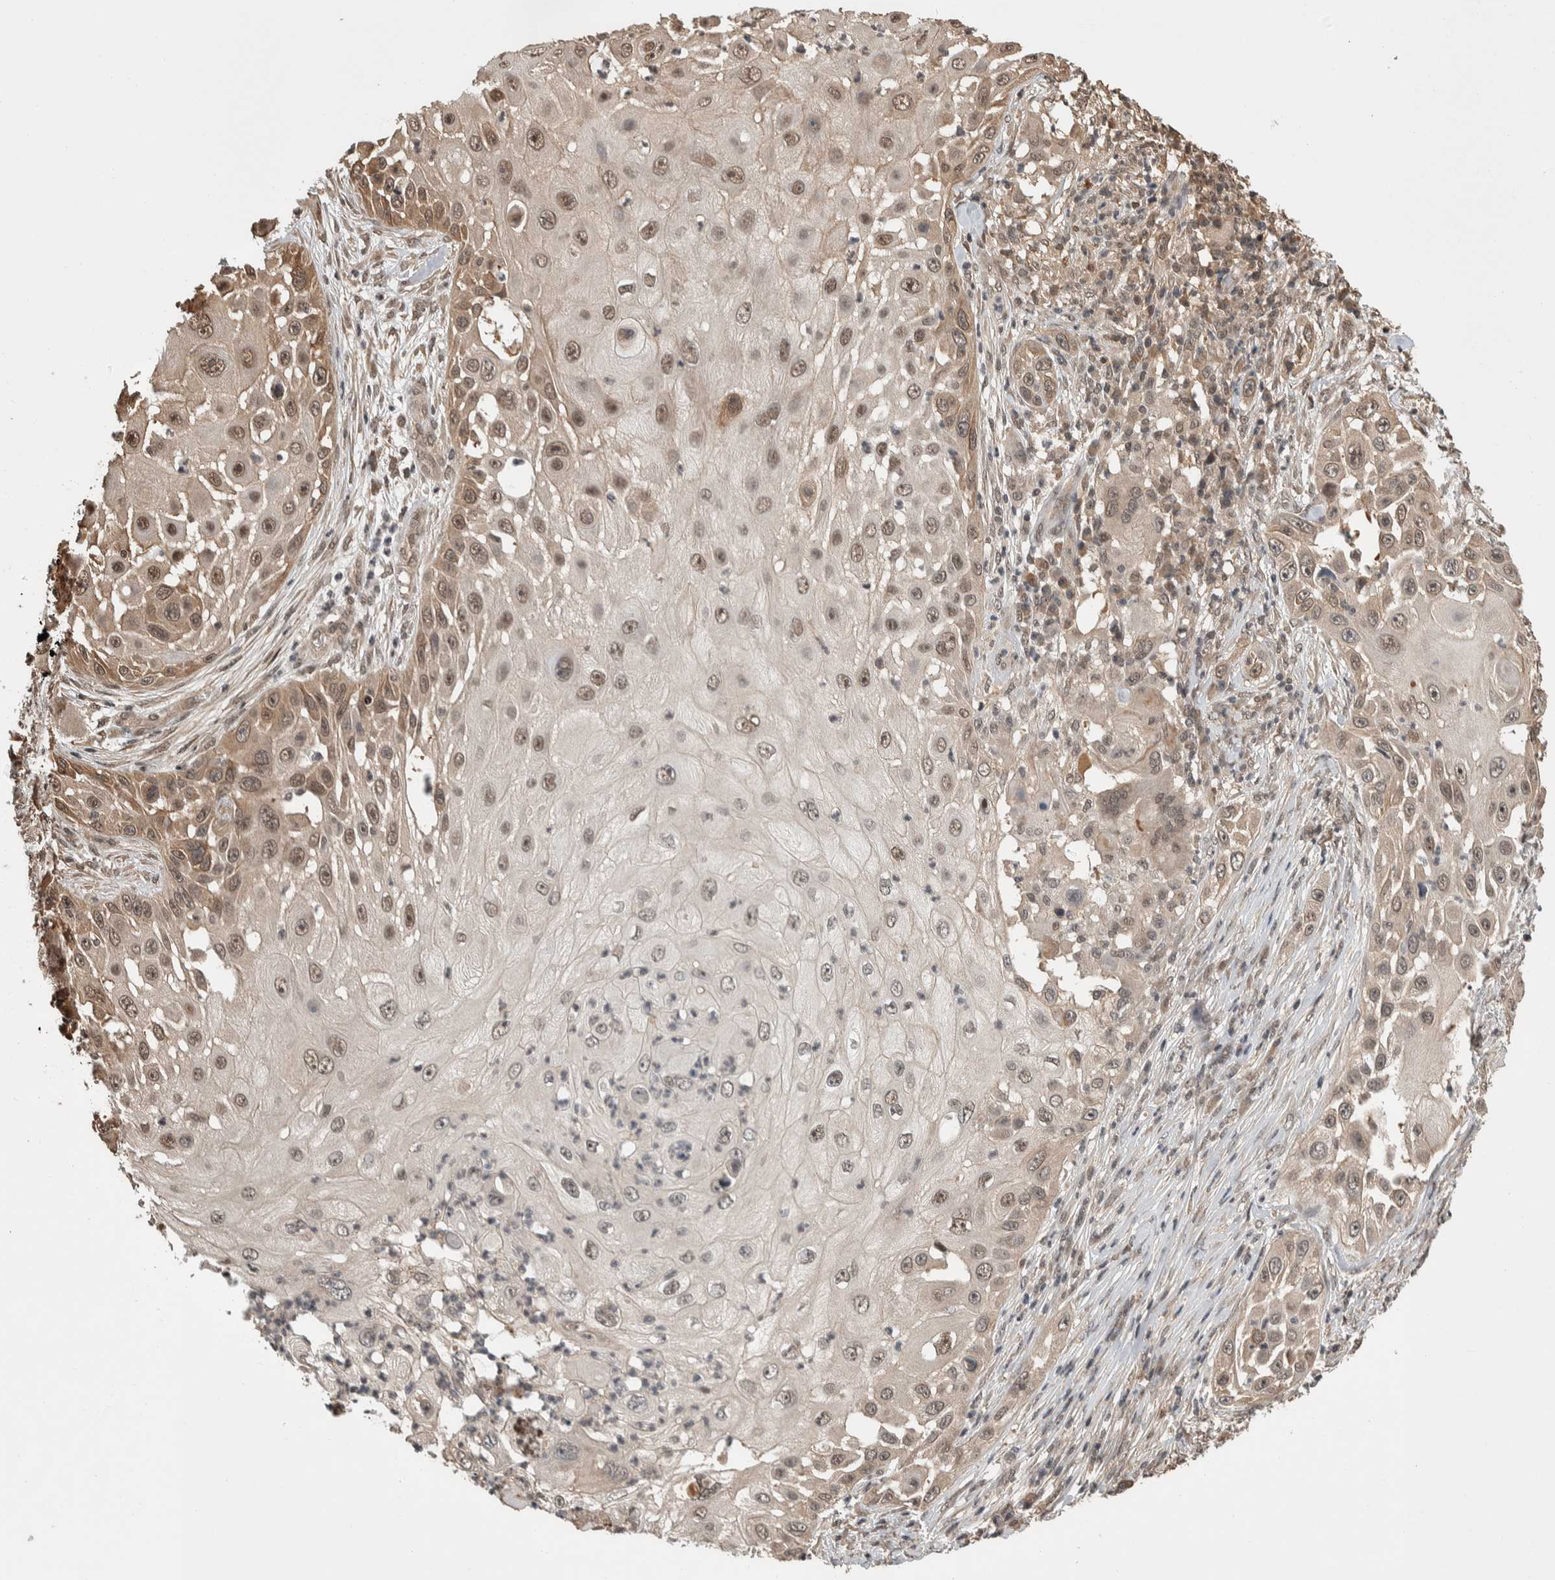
{"staining": {"intensity": "weak", "quantity": ">75%", "location": "nuclear"}, "tissue": "skin cancer", "cell_type": "Tumor cells", "image_type": "cancer", "snomed": [{"axis": "morphology", "description": "Squamous cell carcinoma, NOS"}, {"axis": "topography", "description": "Skin"}], "caption": "Immunohistochemistry (IHC) (DAB) staining of skin cancer displays weak nuclear protein positivity in about >75% of tumor cells. (IHC, brightfield microscopy, high magnification).", "gene": "ZNF592", "patient": {"sex": "female", "age": 44}}